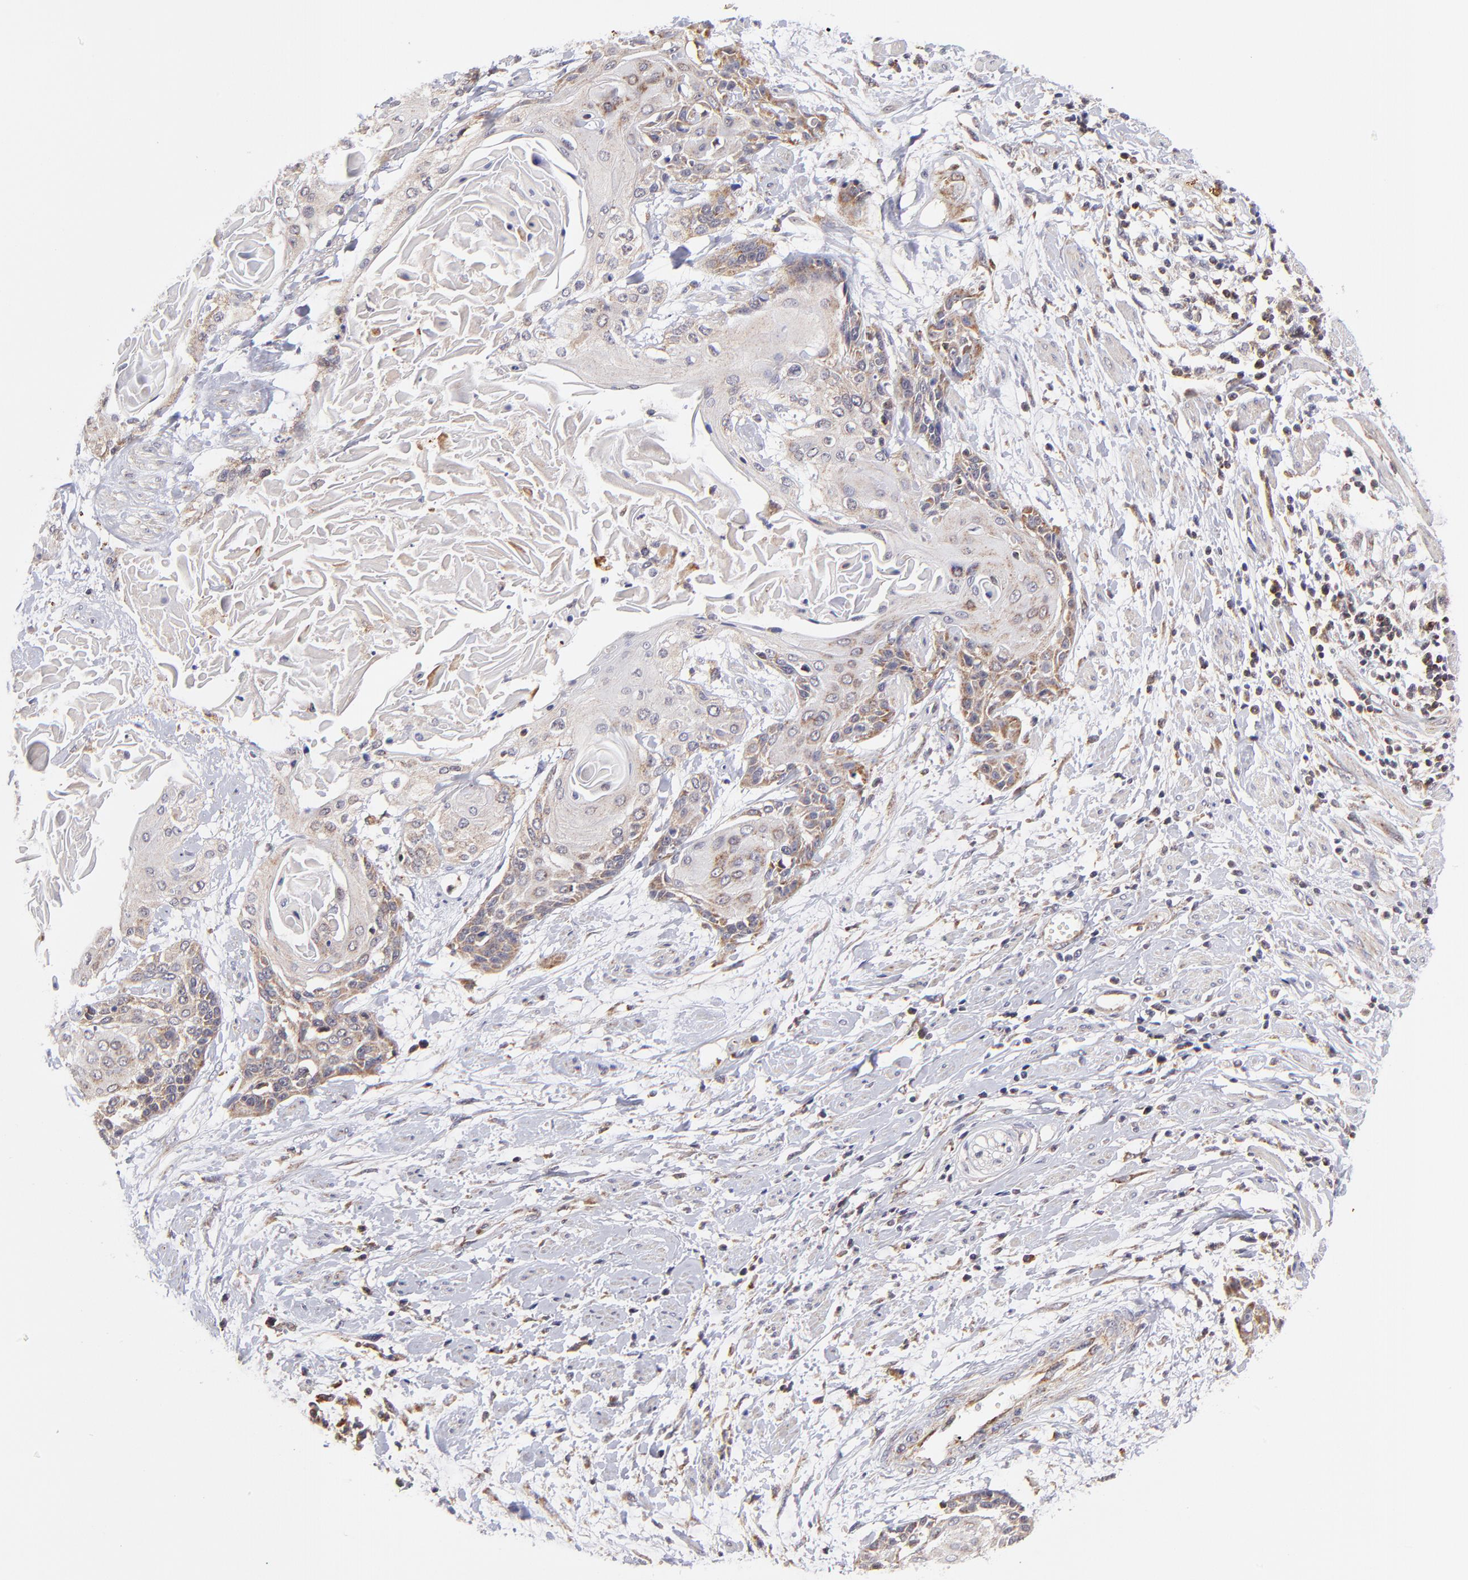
{"staining": {"intensity": "weak", "quantity": "25%-75%", "location": "cytoplasmic/membranous"}, "tissue": "cervical cancer", "cell_type": "Tumor cells", "image_type": "cancer", "snomed": [{"axis": "morphology", "description": "Squamous cell carcinoma, NOS"}, {"axis": "topography", "description": "Cervix"}], "caption": "Cervical cancer (squamous cell carcinoma) tissue displays weak cytoplasmic/membranous expression in approximately 25%-75% of tumor cells", "gene": "MAP2K7", "patient": {"sex": "female", "age": 57}}